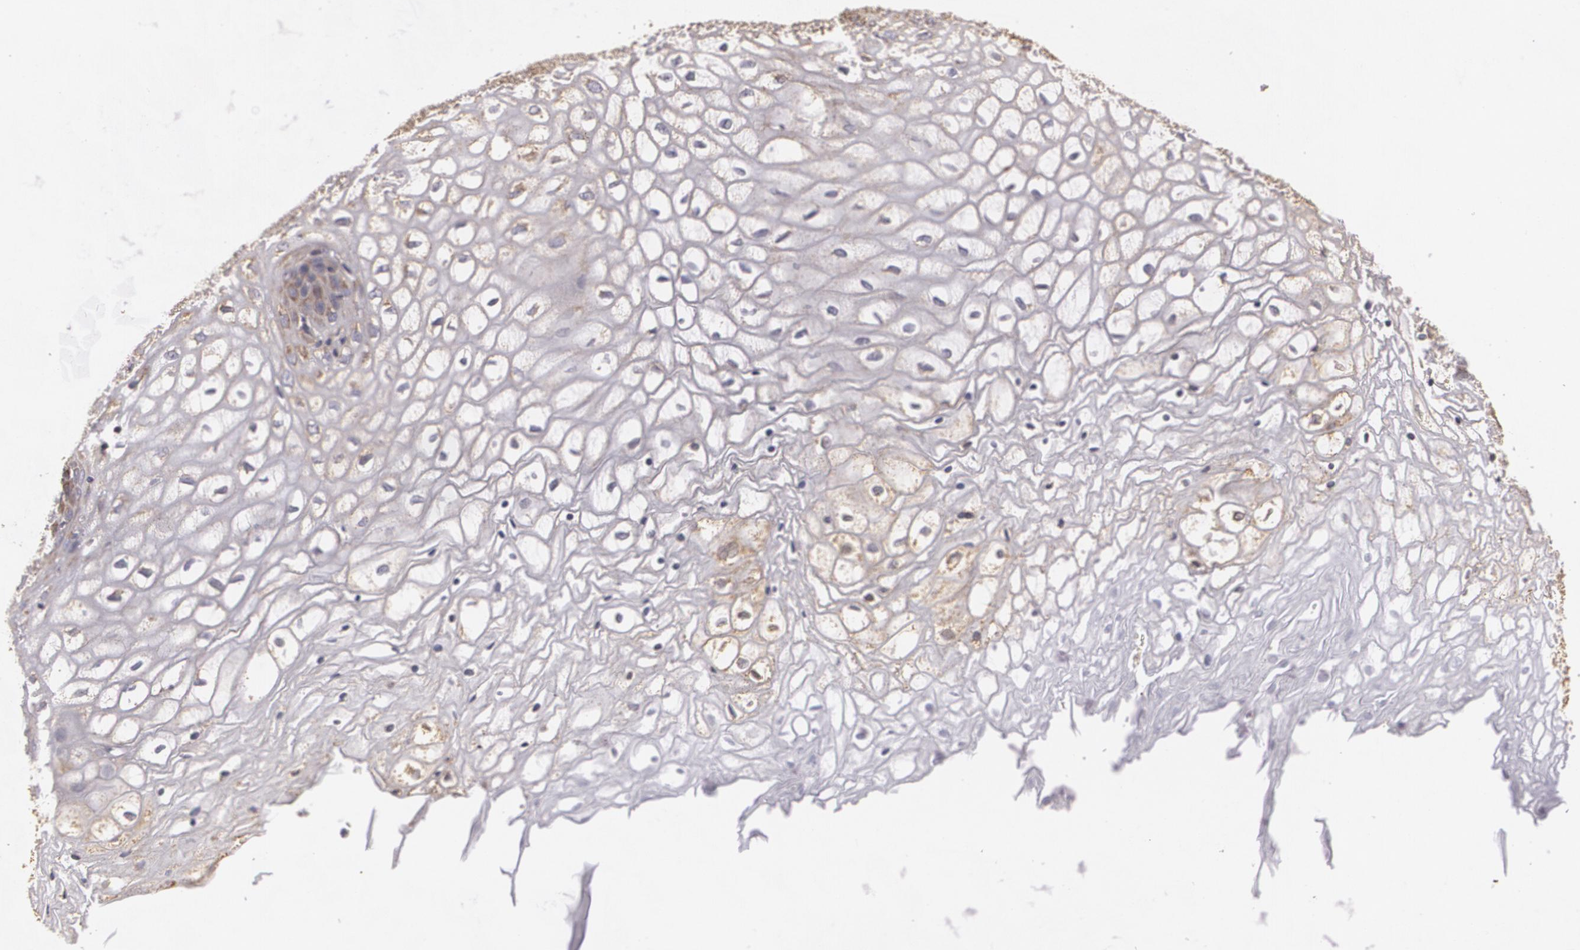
{"staining": {"intensity": "weak", "quantity": "25%-75%", "location": "cytoplasmic/membranous"}, "tissue": "vagina", "cell_type": "Squamous epithelial cells", "image_type": "normal", "snomed": [{"axis": "morphology", "description": "Normal tissue, NOS"}, {"axis": "topography", "description": "Vagina"}], "caption": "Vagina stained with a protein marker displays weak staining in squamous epithelial cells.", "gene": "CYB5R3", "patient": {"sex": "female", "age": 34}}